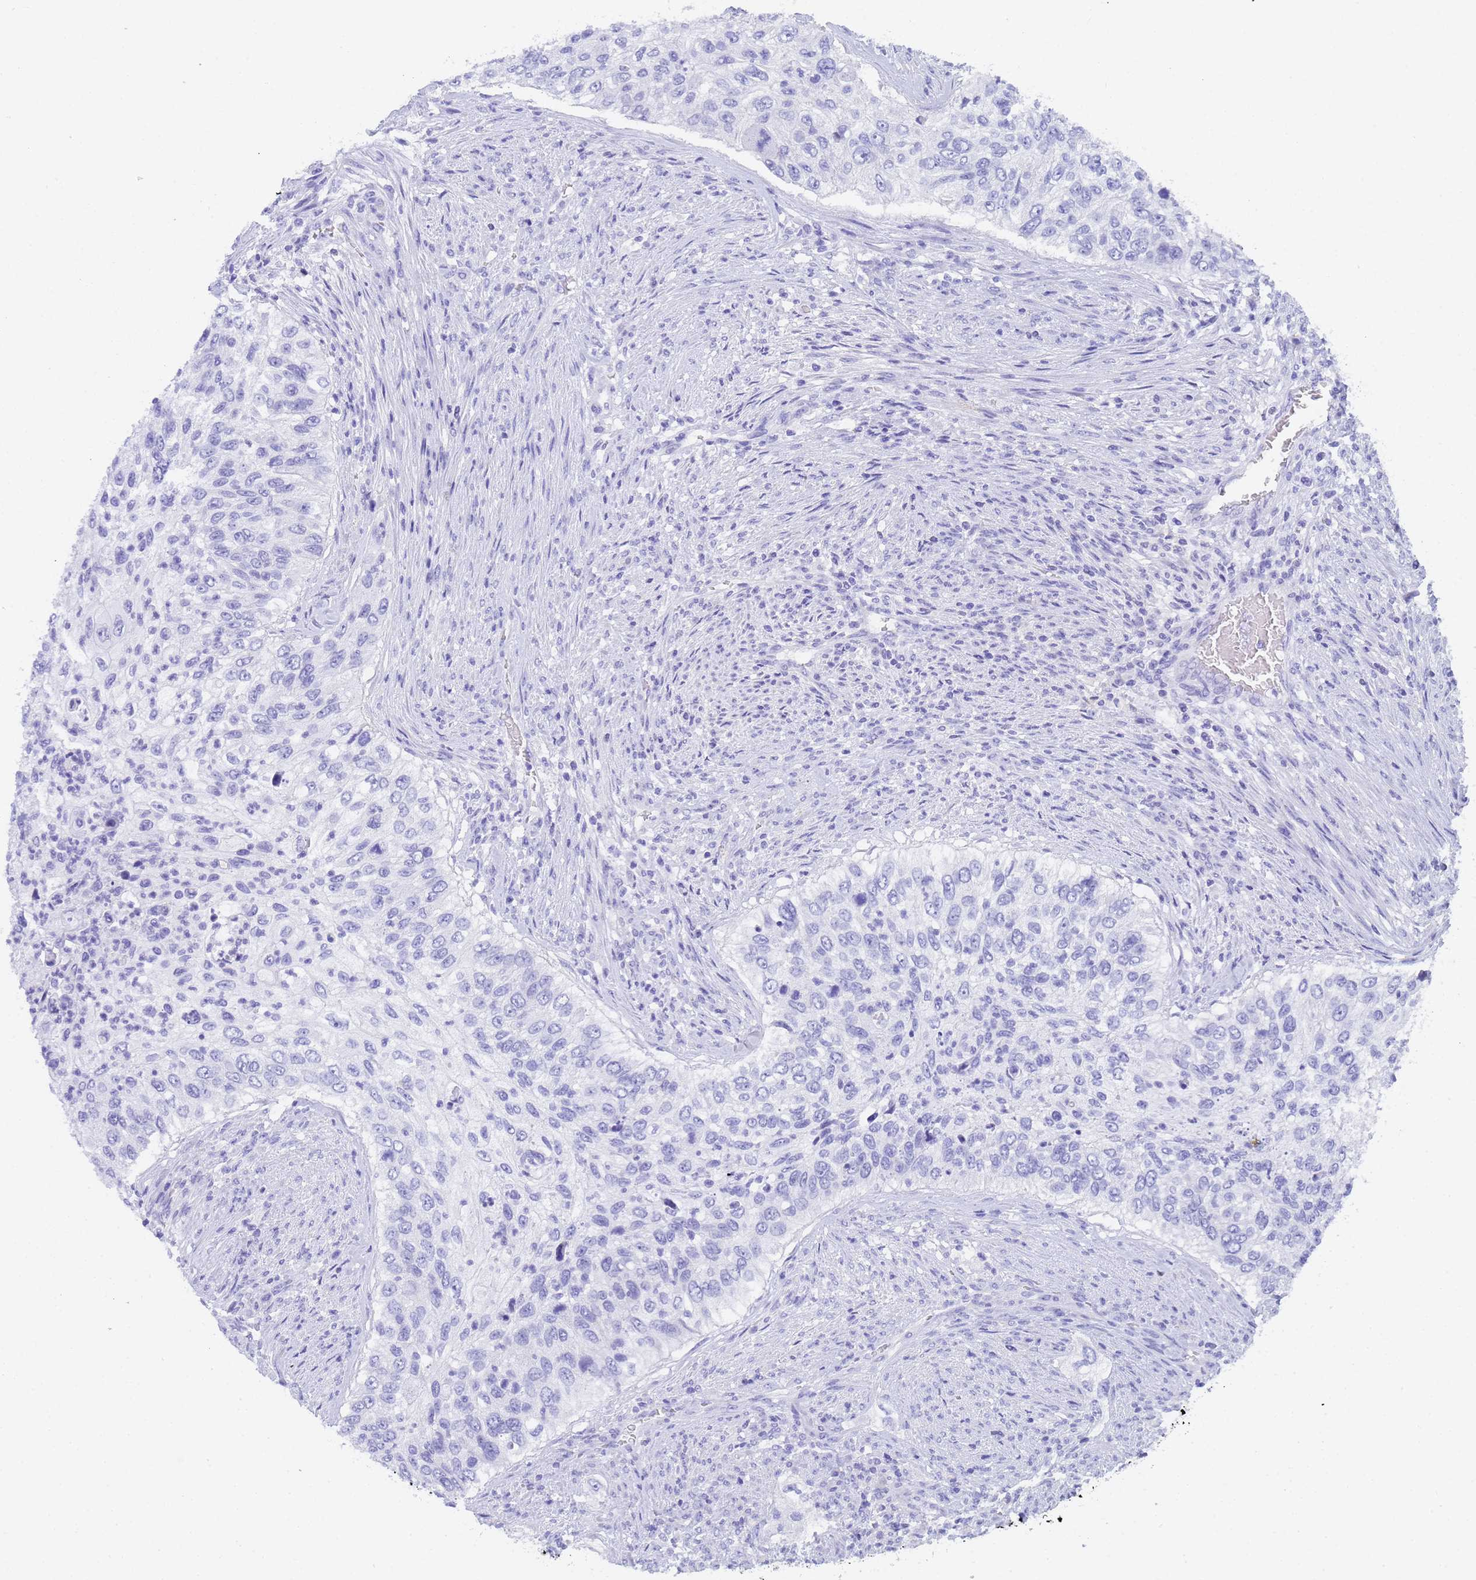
{"staining": {"intensity": "negative", "quantity": "none", "location": "none"}, "tissue": "urothelial cancer", "cell_type": "Tumor cells", "image_type": "cancer", "snomed": [{"axis": "morphology", "description": "Urothelial carcinoma, High grade"}, {"axis": "topography", "description": "Urinary bladder"}], "caption": "DAB immunohistochemical staining of urothelial cancer reveals no significant staining in tumor cells.", "gene": "STATH", "patient": {"sex": "female", "age": 60}}